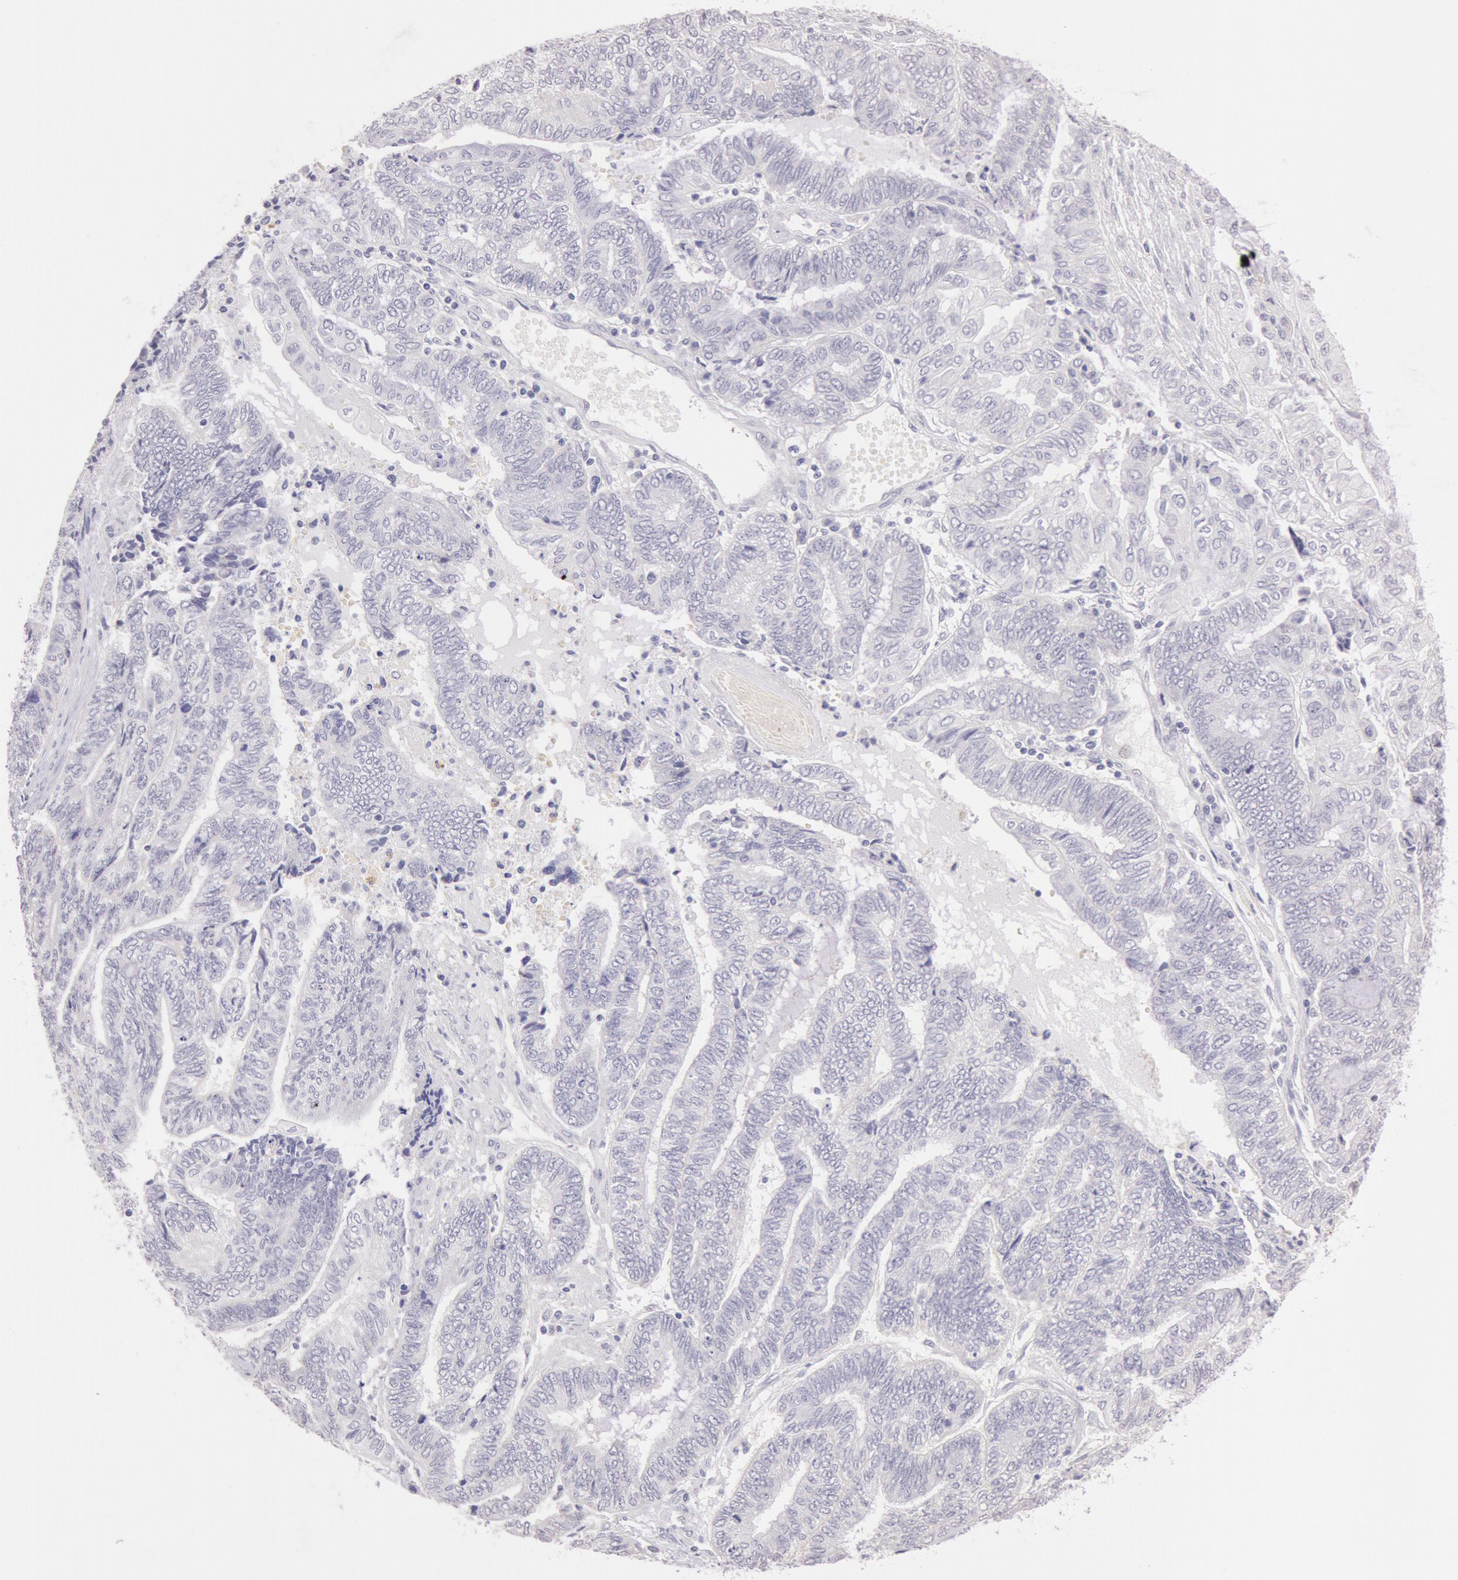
{"staining": {"intensity": "negative", "quantity": "none", "location": "none"}, "tissue": "endometrial cancer", "cell_type": "Tumor cells", "image_type": "cancer", "snomed": [{"axis": "morphology", "description": "Adenocarcinoma, NOS"}, {"axis": "topography", "description": "Uterus"}, {"axis": "topography", "description": "Endometrium"}], "caption": "A high-resolution histopathology image shows immunohistochemistry staining of adenocarcinoma (endometrial), which shows no significant staining in tumor cells.", "gene": "KDM6A", "patient": {"sex": "female", "age": 70}}